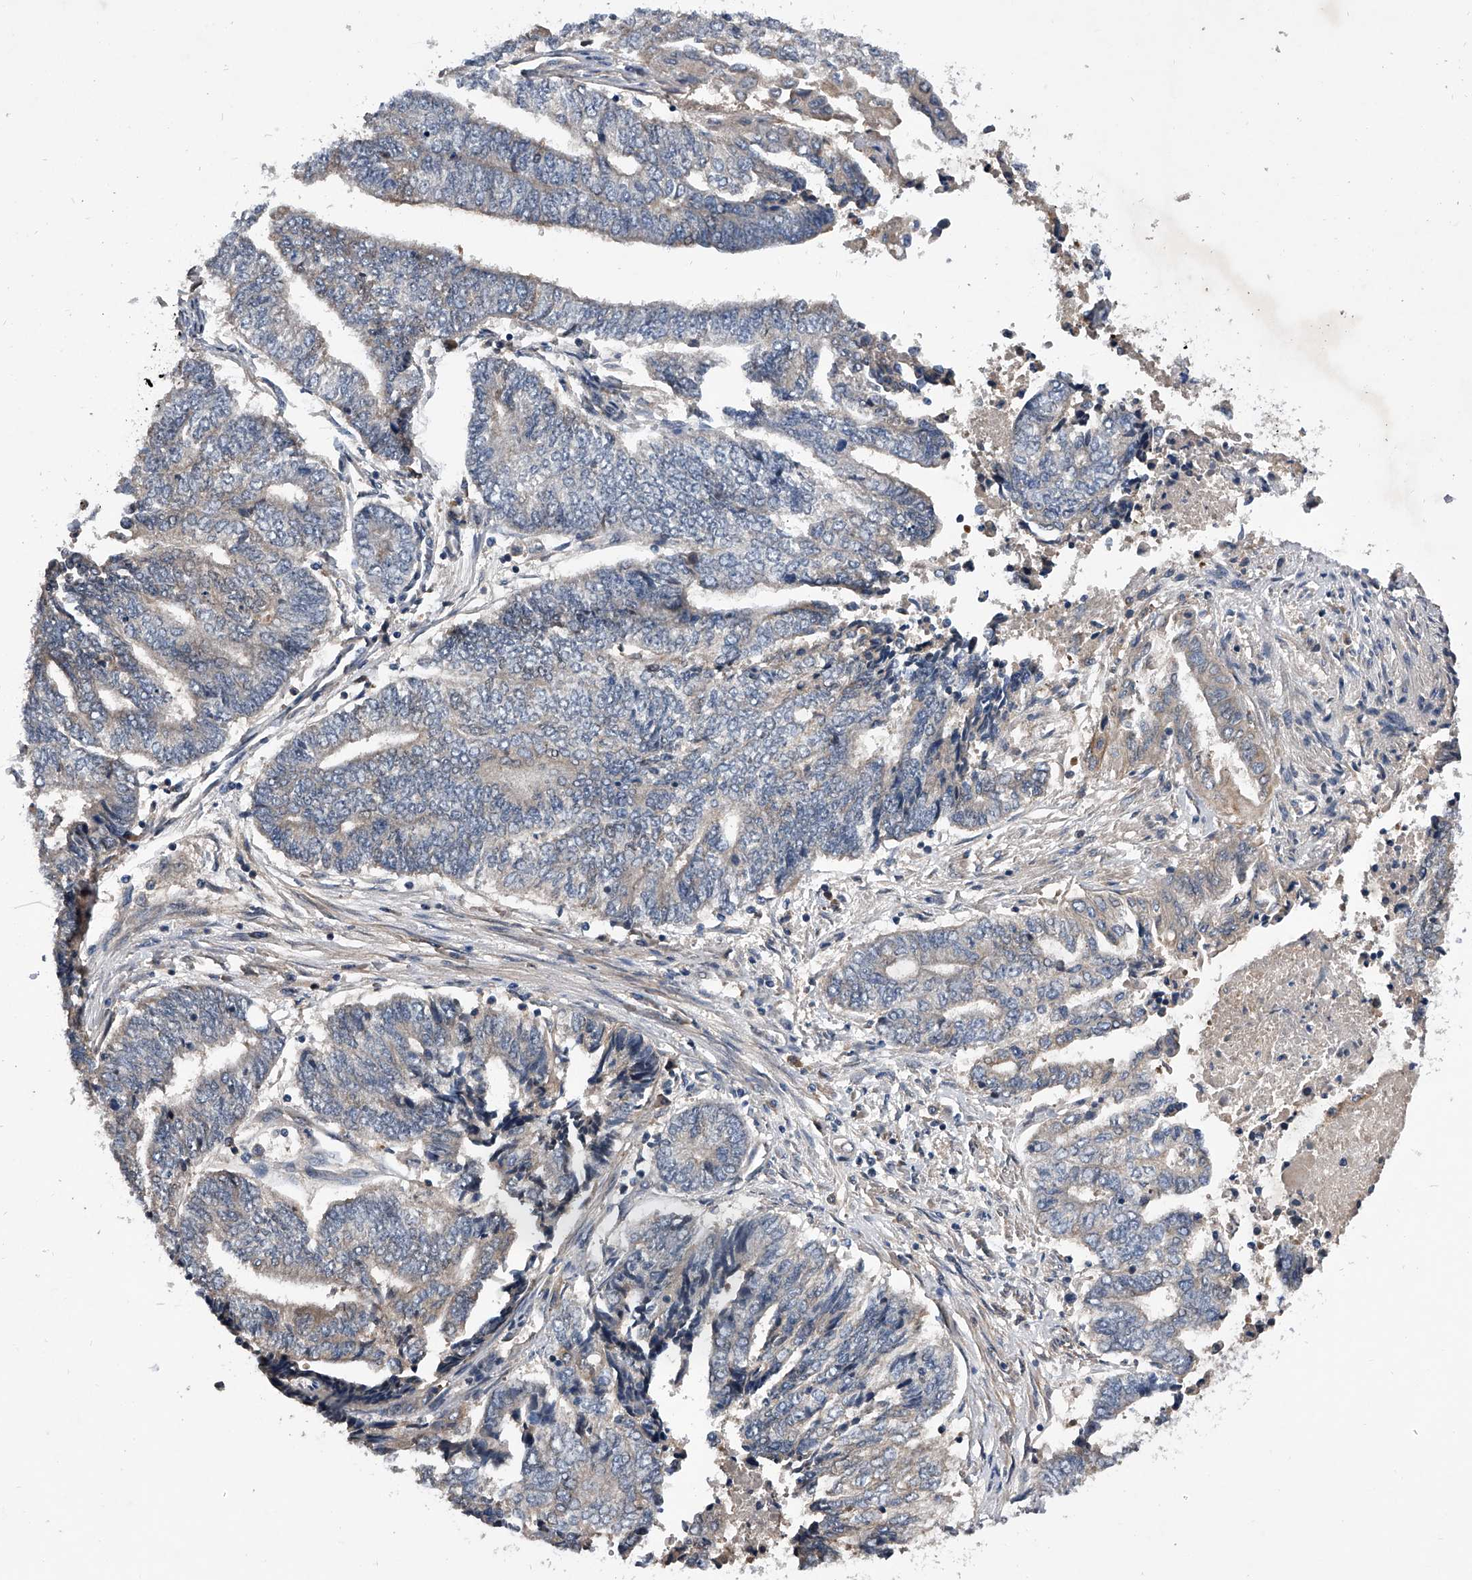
{"staining": {"intensity": "negative", "quantity": "none", "location": "none"}, "tissue": "endometrial cancer", "cell_type": "Tumor cells", "image_type": "cancer", "snomed": [{"axis": "morphology", "description": "Adenocarcinoma, NOS"}, {"axis": "topography", "description": "Uterus"}, {"axis": "topography", "description": "Endometrium"}], "caption": "Immunohistochemical staining of human endometrial adenocarcinoma demonstrates no significant expression in tumor cells.", "gene": "ZNF30", "patient": {"sex": "female", "age": 70}}